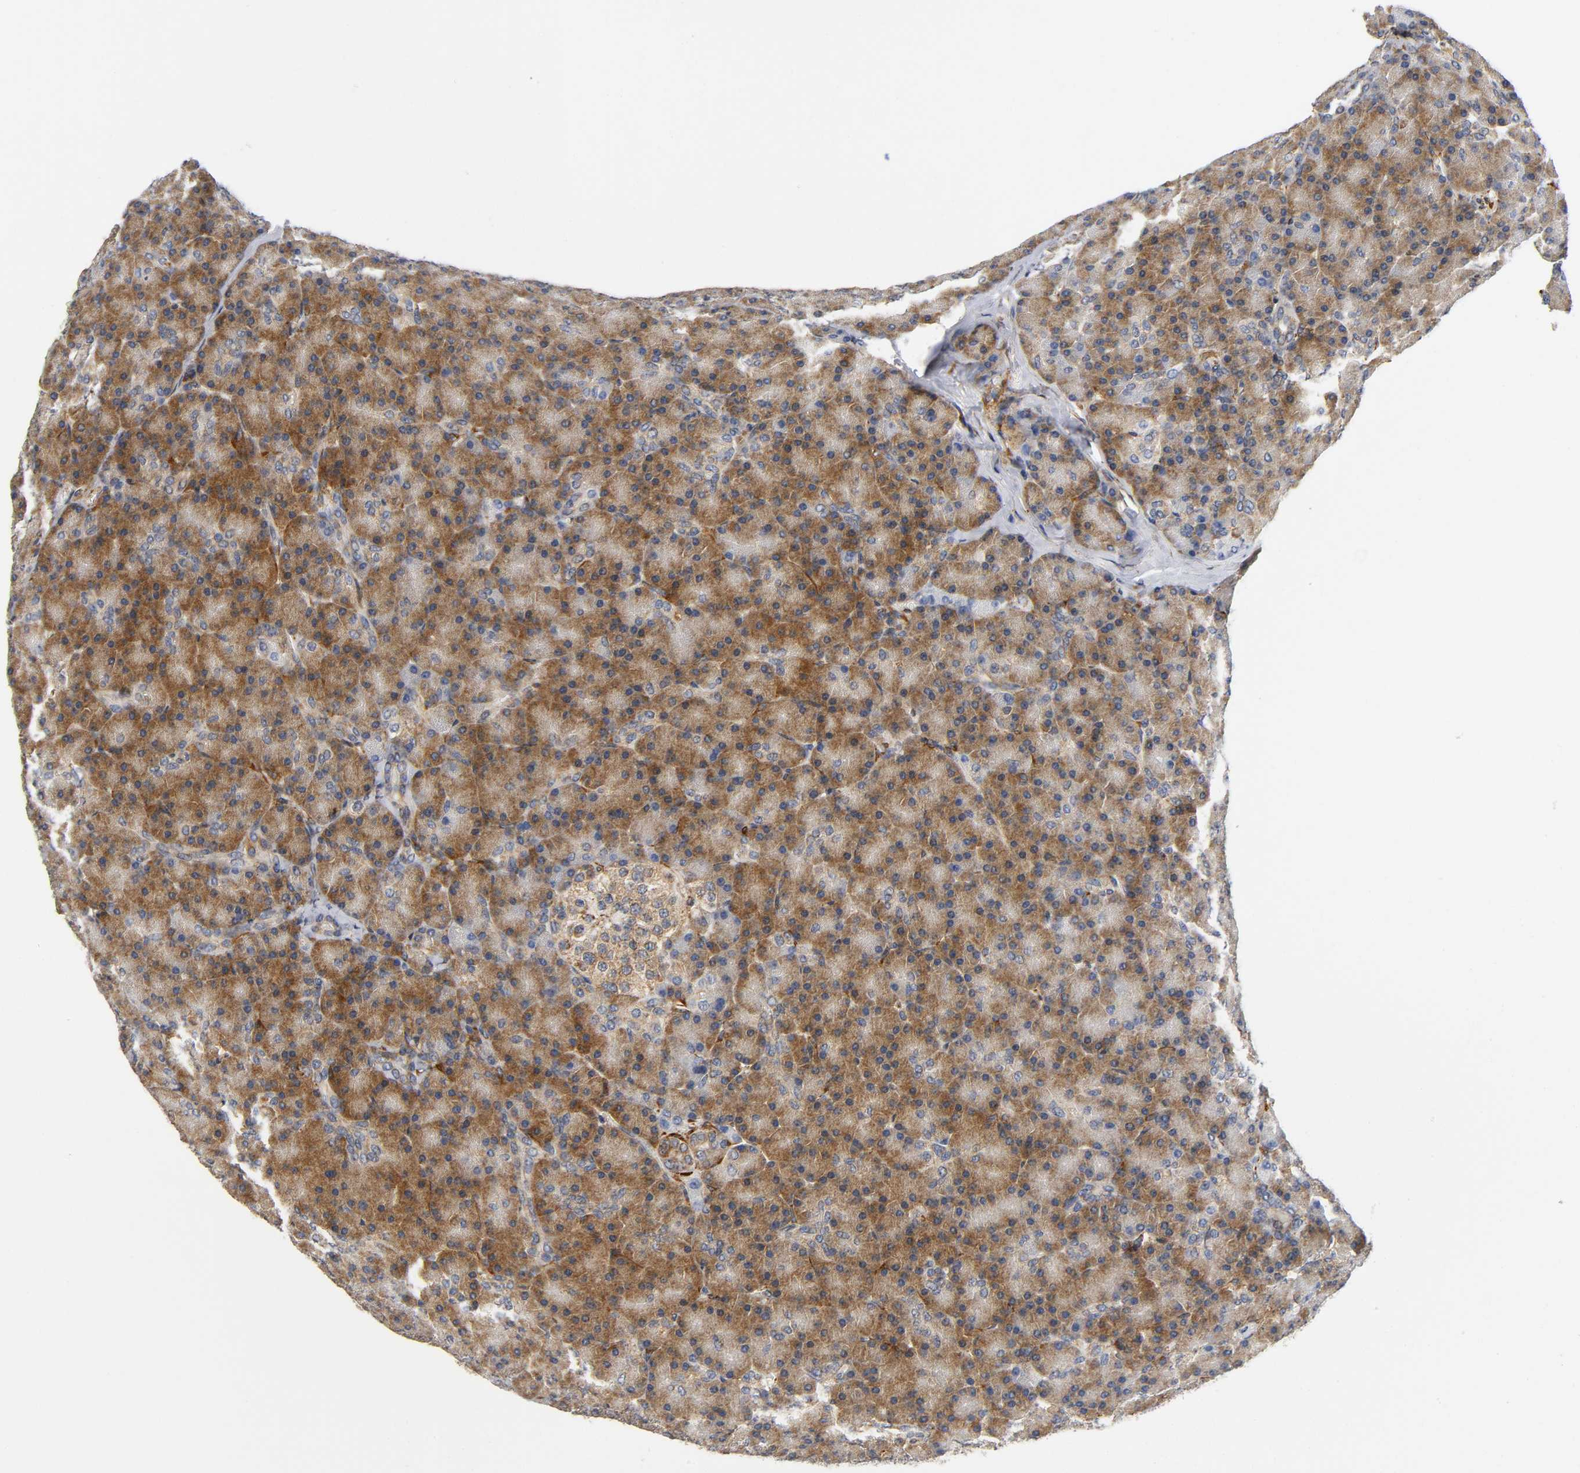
{"staining": {"intensity": "strong", "quantity": ">75%", "location": "cytoplasmic/membranous"}, "tissue": "pancreas", "cell_type": "Exocrine glandular cells", "image_type": "normal", "snomed": [{"axis": "morphology", "description": "Normal tissue, NOS"}, {"axis": "topography", "description": "Pancreas"}], "caption": "Human pancreas stained with a brown dye exhibits strong cytoplasmic/membranous positive positivity in approximately >75% of exocrine glandular cells.", "gene": "SOS2", "patient": {"sex": "female", "age": 43}}